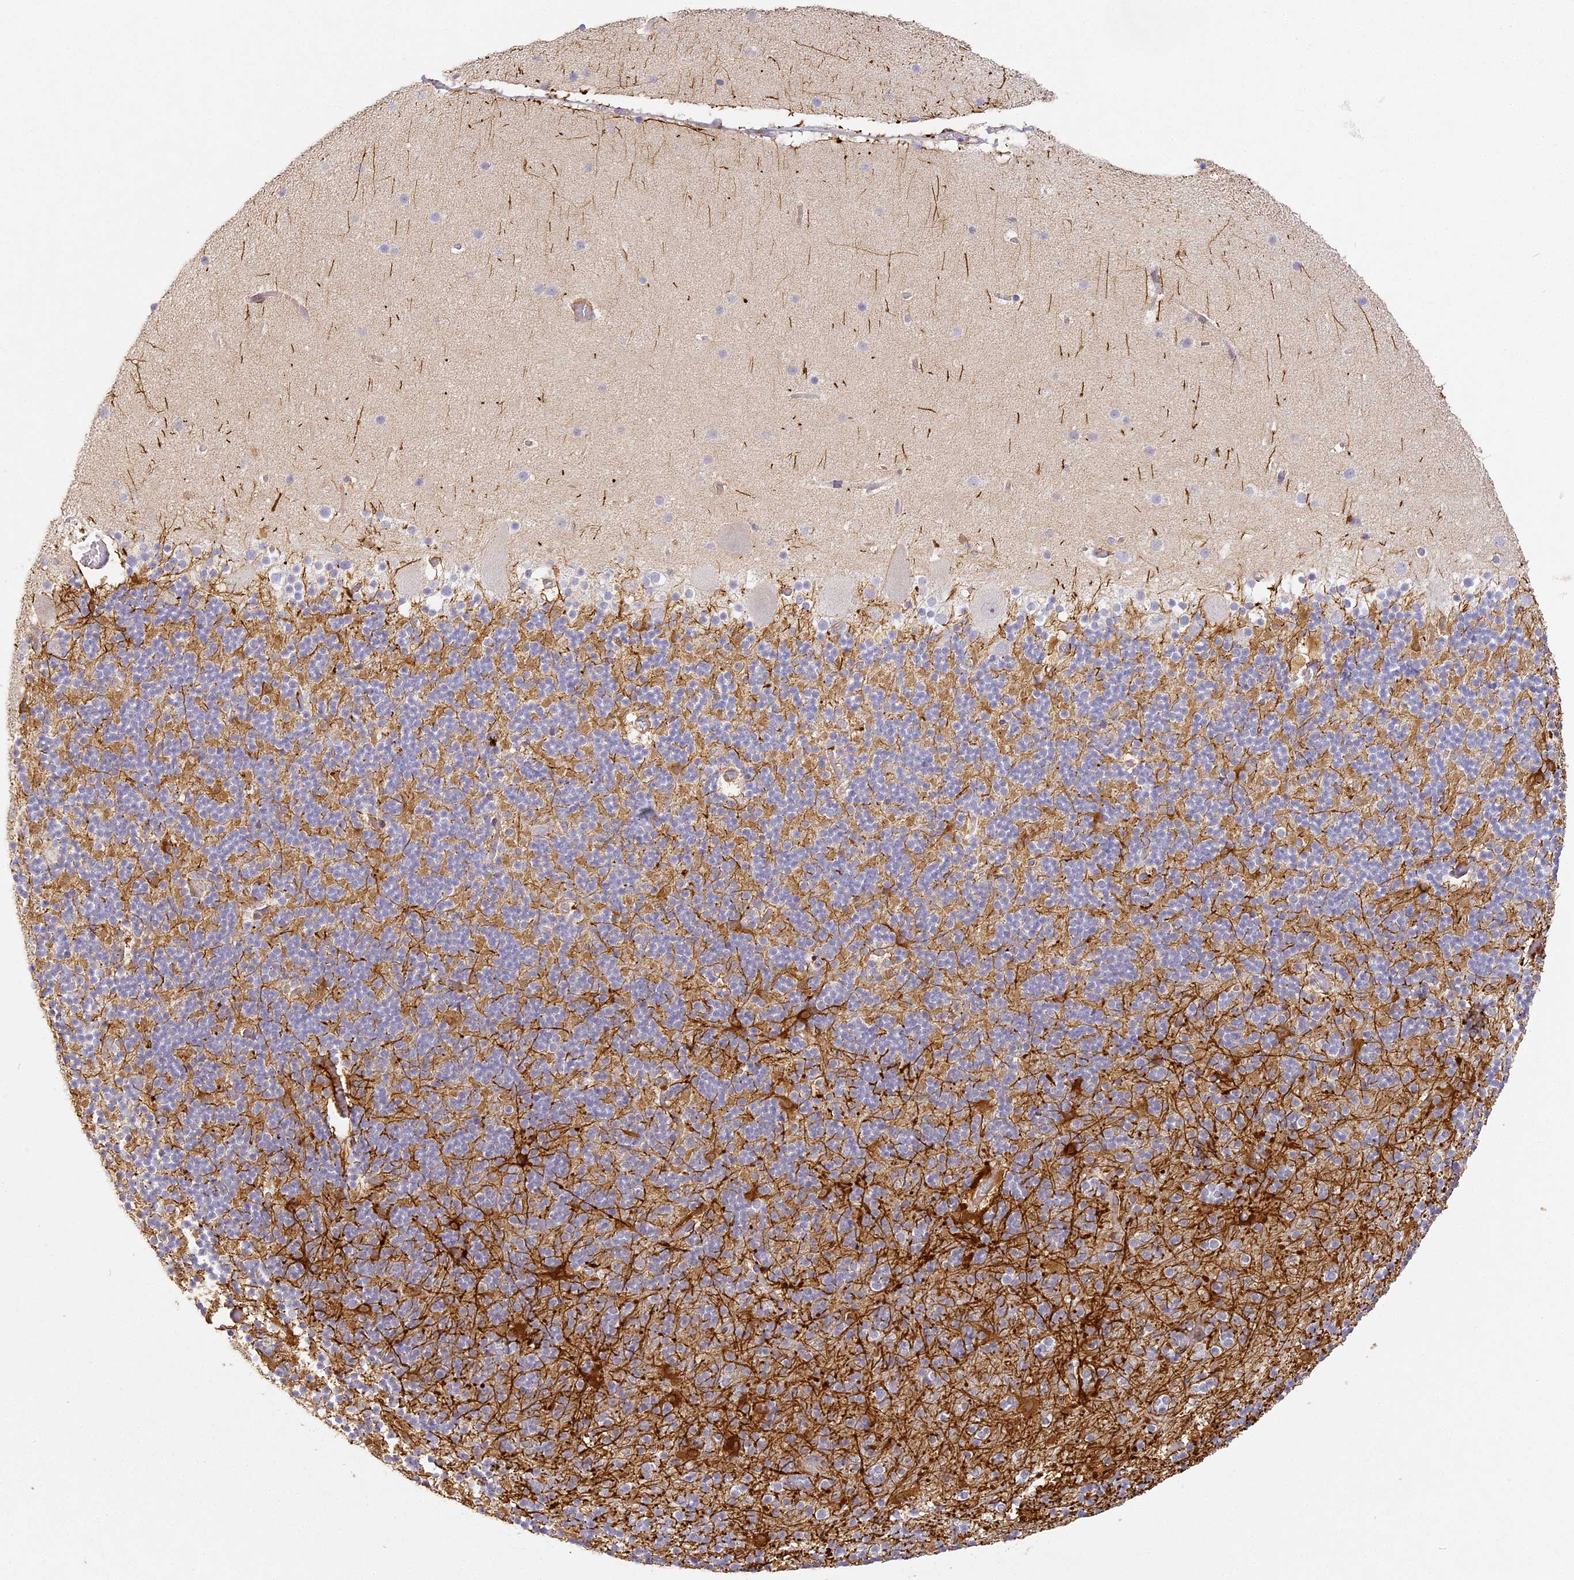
{"staining": {"intensity": "moderate", "quantity": "25%-75%", "location": "cytoplasmic/membranous"}, "tissue": "cerebellum", "cell_type": "Cells in granular layer", "image_type": "normal", "snomed": [{"axis": "morphology", "description": "Normal tissue, NOS"}, {"axis": "topography", "description": "Cerebellum"}], "caption": "Cells in granular layer show medium levels of moderate cytoplasmic/membranous positivity in approximately 25%-75% of cells in unremarkable human cerebellum. The protein is shown in brown color, while the nuclei are stained blue.", "gene": "MED28", "patient": {"sex": "male", "age": 57}}